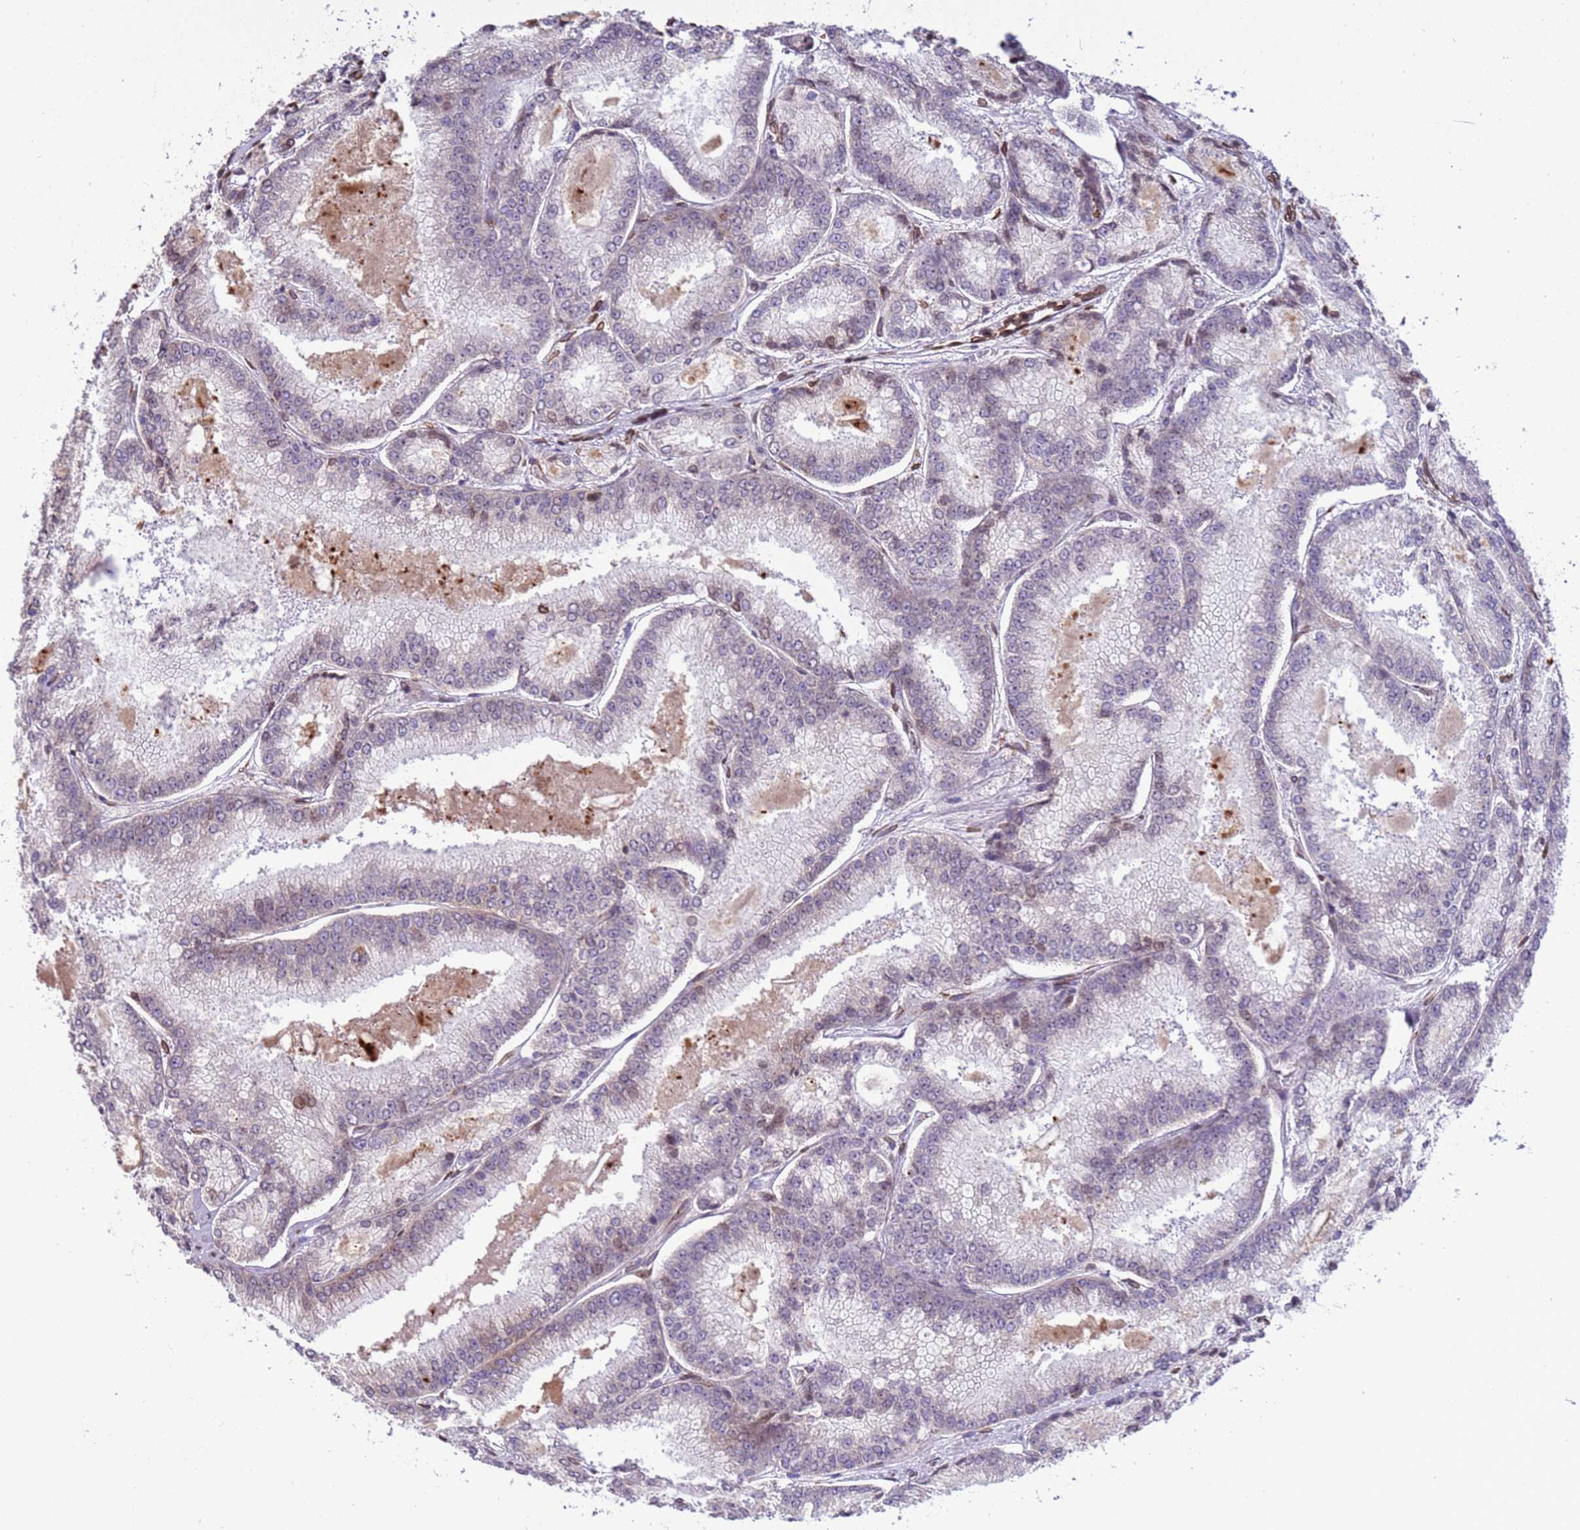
{"staining": {"intensity": "negative", "quantity": "none", "location": "none"}, "tissue": "prostate cancer", "cell_type": "Tumor cells", "image_type": "cancer", "snomed": [{"axis": "morphology", "description": "Adenocarcinoma, Low grade"}, {"axis": "topography", "description": "Prostate"}], "caption": "Immunohistochemistry (IHC) histopathology image of neoplastic tissue: human prostate adenocarcinoma (low-grade) stained with DAB shows no significant protein expression in tumor cells.", "gene": "TMEM47", "patient": {"sex": "male", "age": 74}}